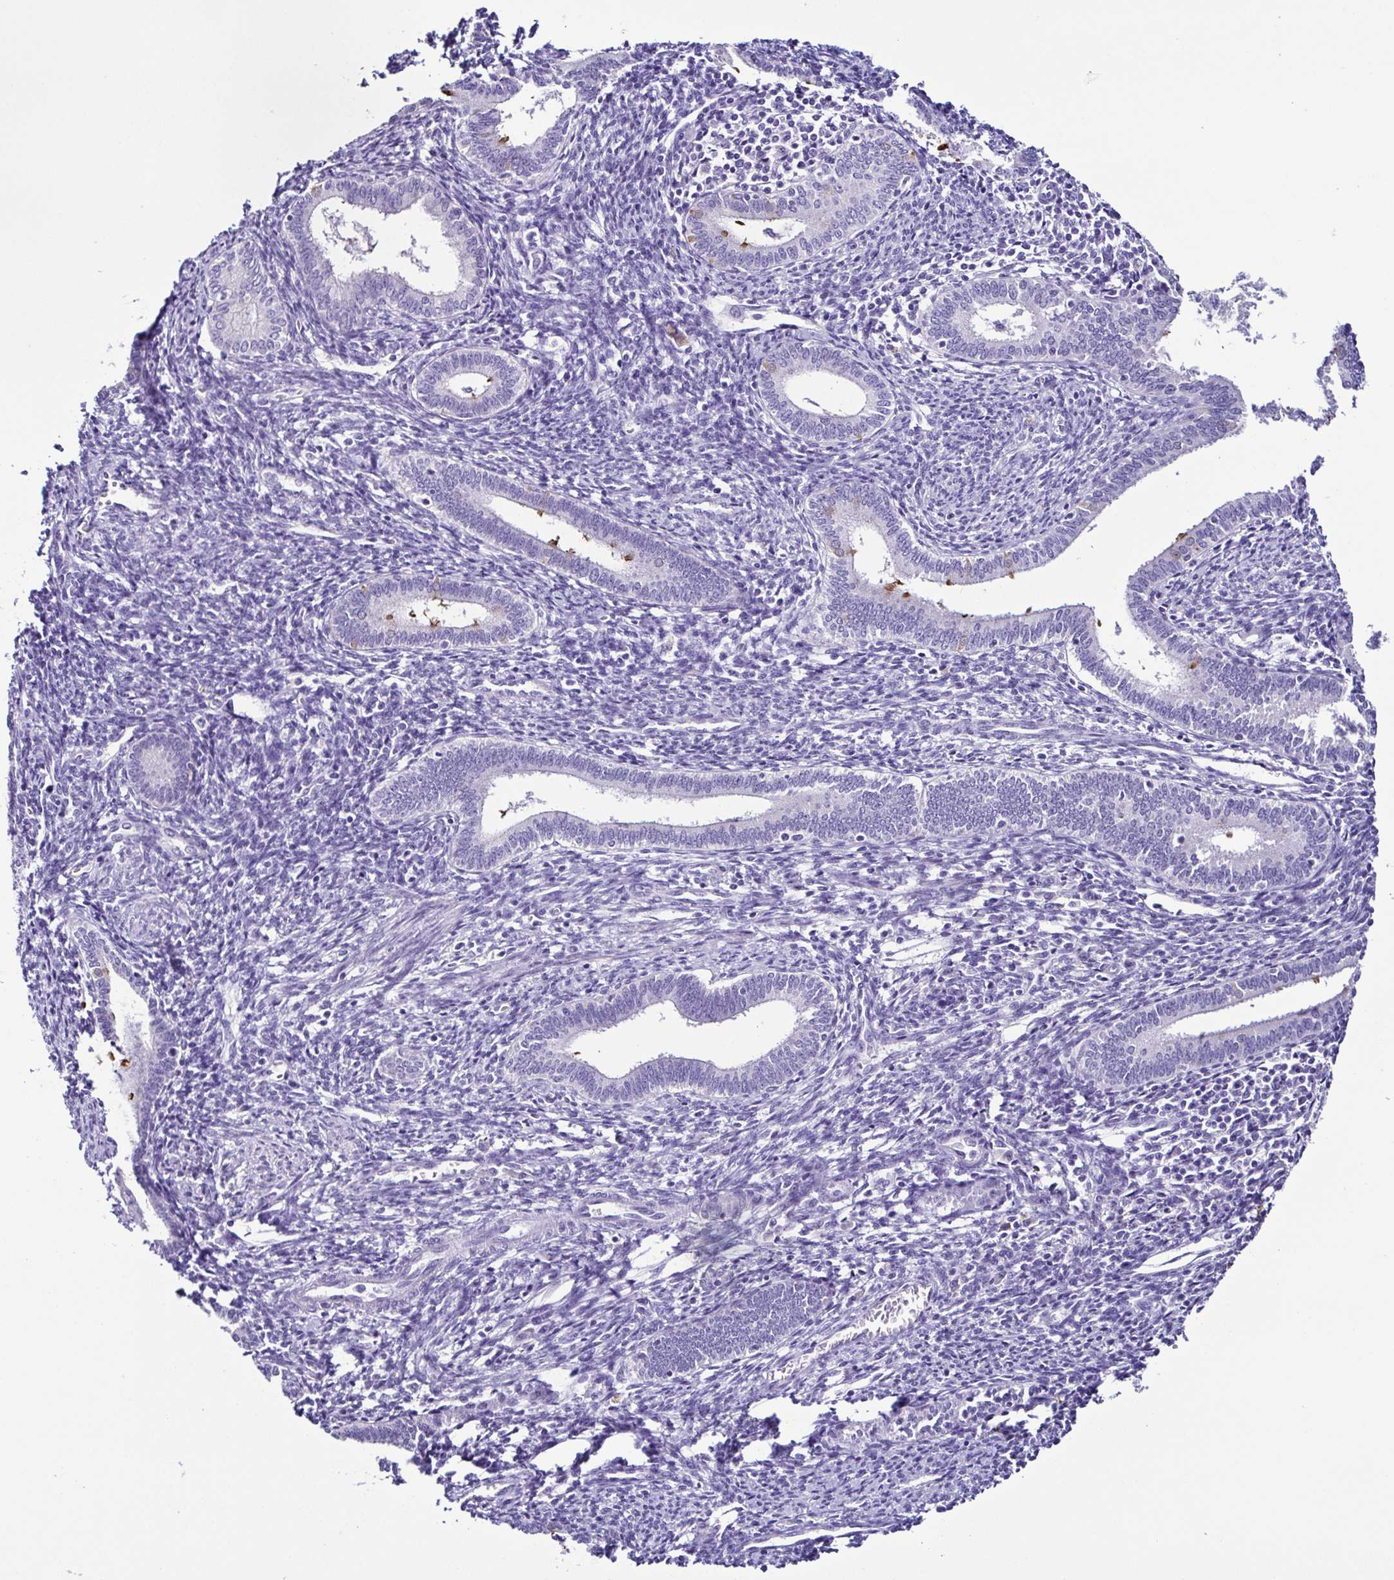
{"staining": {"intensity": "negative", "quantity": "none", "location": "none"}, "tissue": "endometrium", "cell_type": "Cells in endometrial stroma", "image_type": "normal", "snomed": [{"axis": "morphology", "description": "Normal tissue, NOS"}, {"axis": "topography", "description": "Endometrium"}], "caption": "Cells in endometrial stroma show no significant staining in normal endometrium.", "gene": "SRL", "patient": {"sex": "female", "age": 41}}